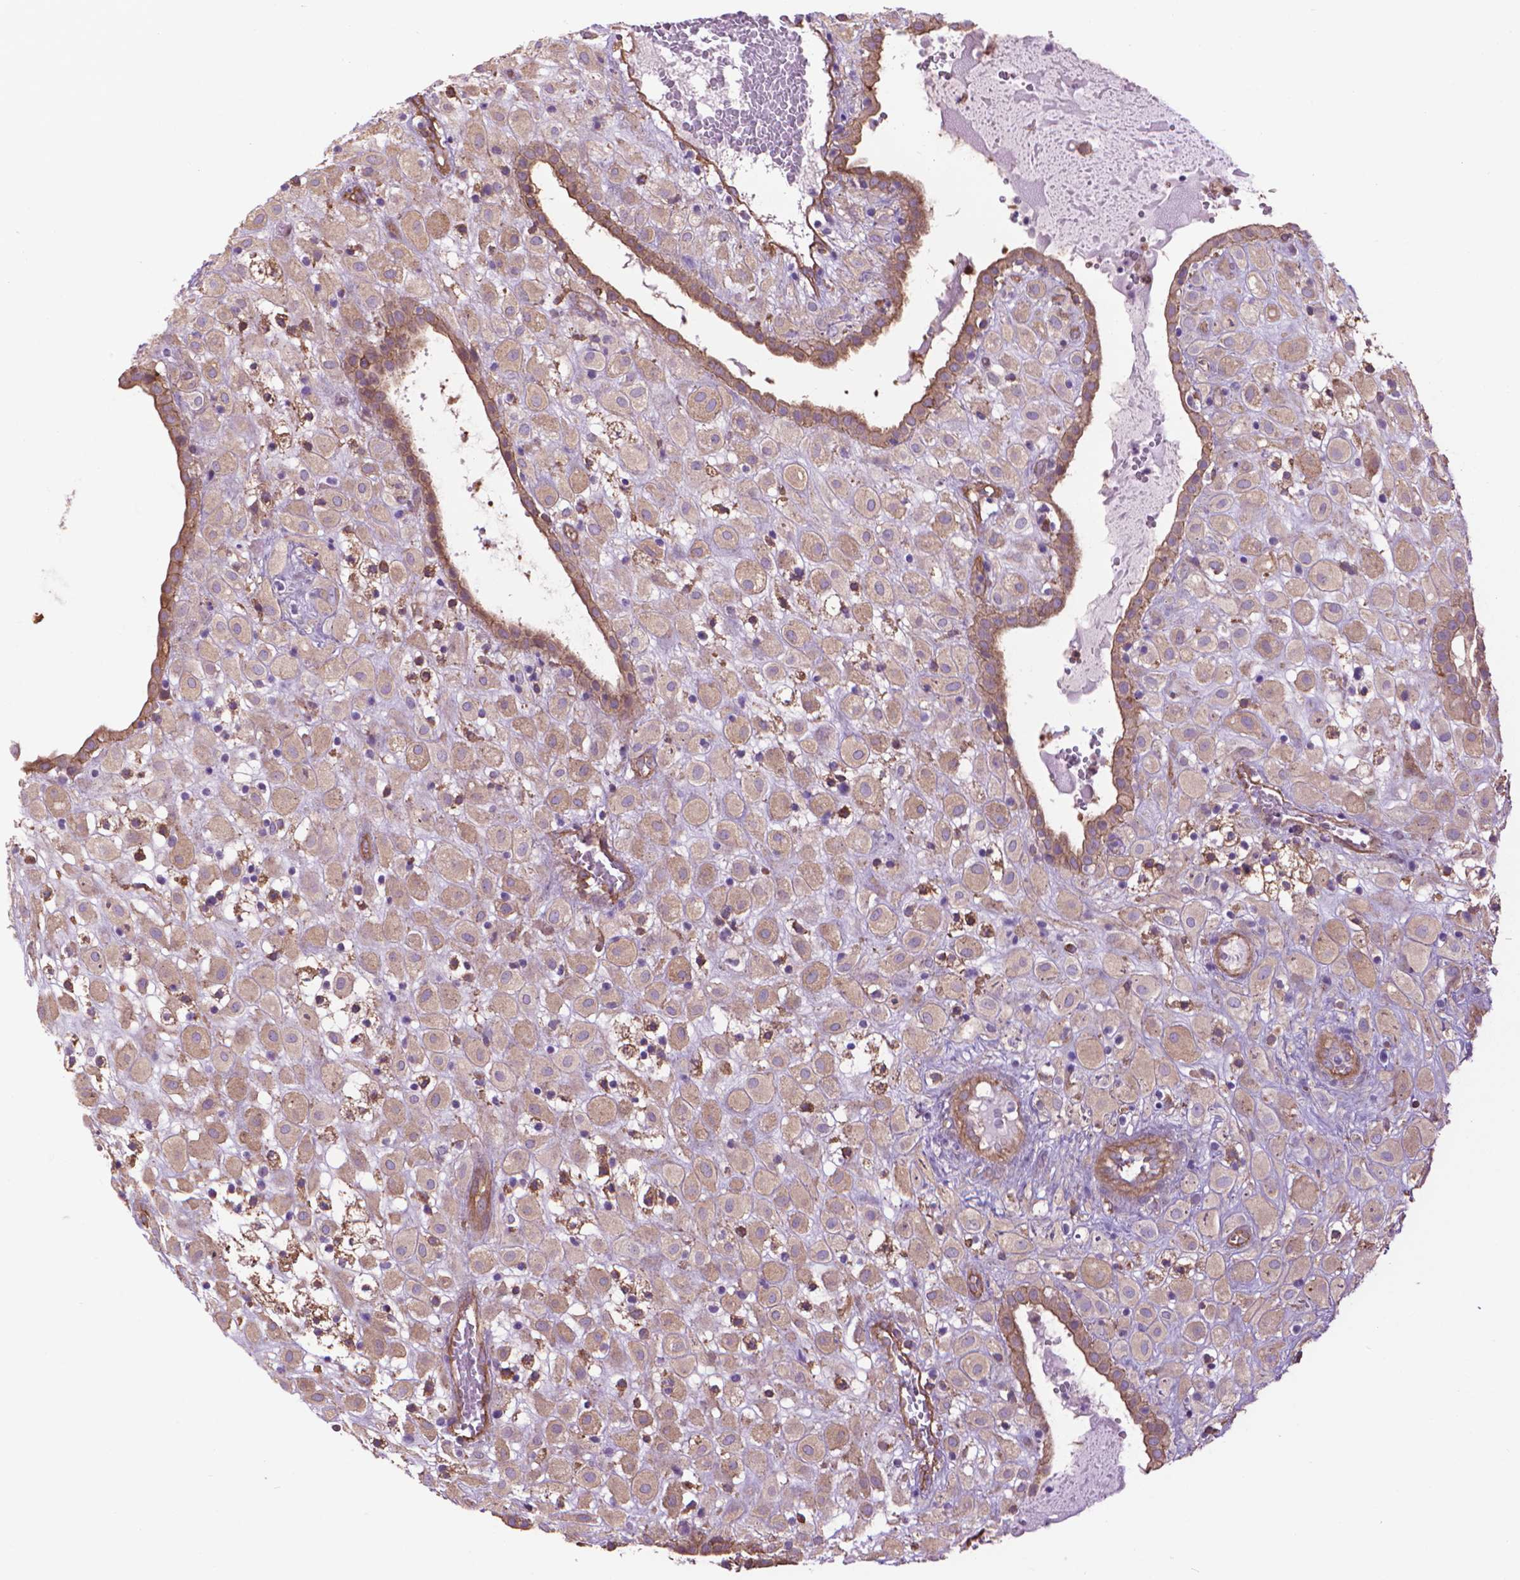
{"staining": {"intensity": "weak", "quantity": ">75%", "location": "cytoplasmic/membranous"}, "tissue": "placenta", "cell_type": "Decidual cells", "image_type": "normal", "snomed": [{"axis": "morphology", "description": "Normal tissue, NOS"}, {"axis": "topography", "description": "Placenta"}], "caption": "Protein staining by immunohistochemistry (IHC) displays weak cytoplasmic/membranous positivity in approximately >75% of decidual cells in unremarkable placenta.", "gene": "CORO1B", "patient": {"sex": "female", "age": 24}}